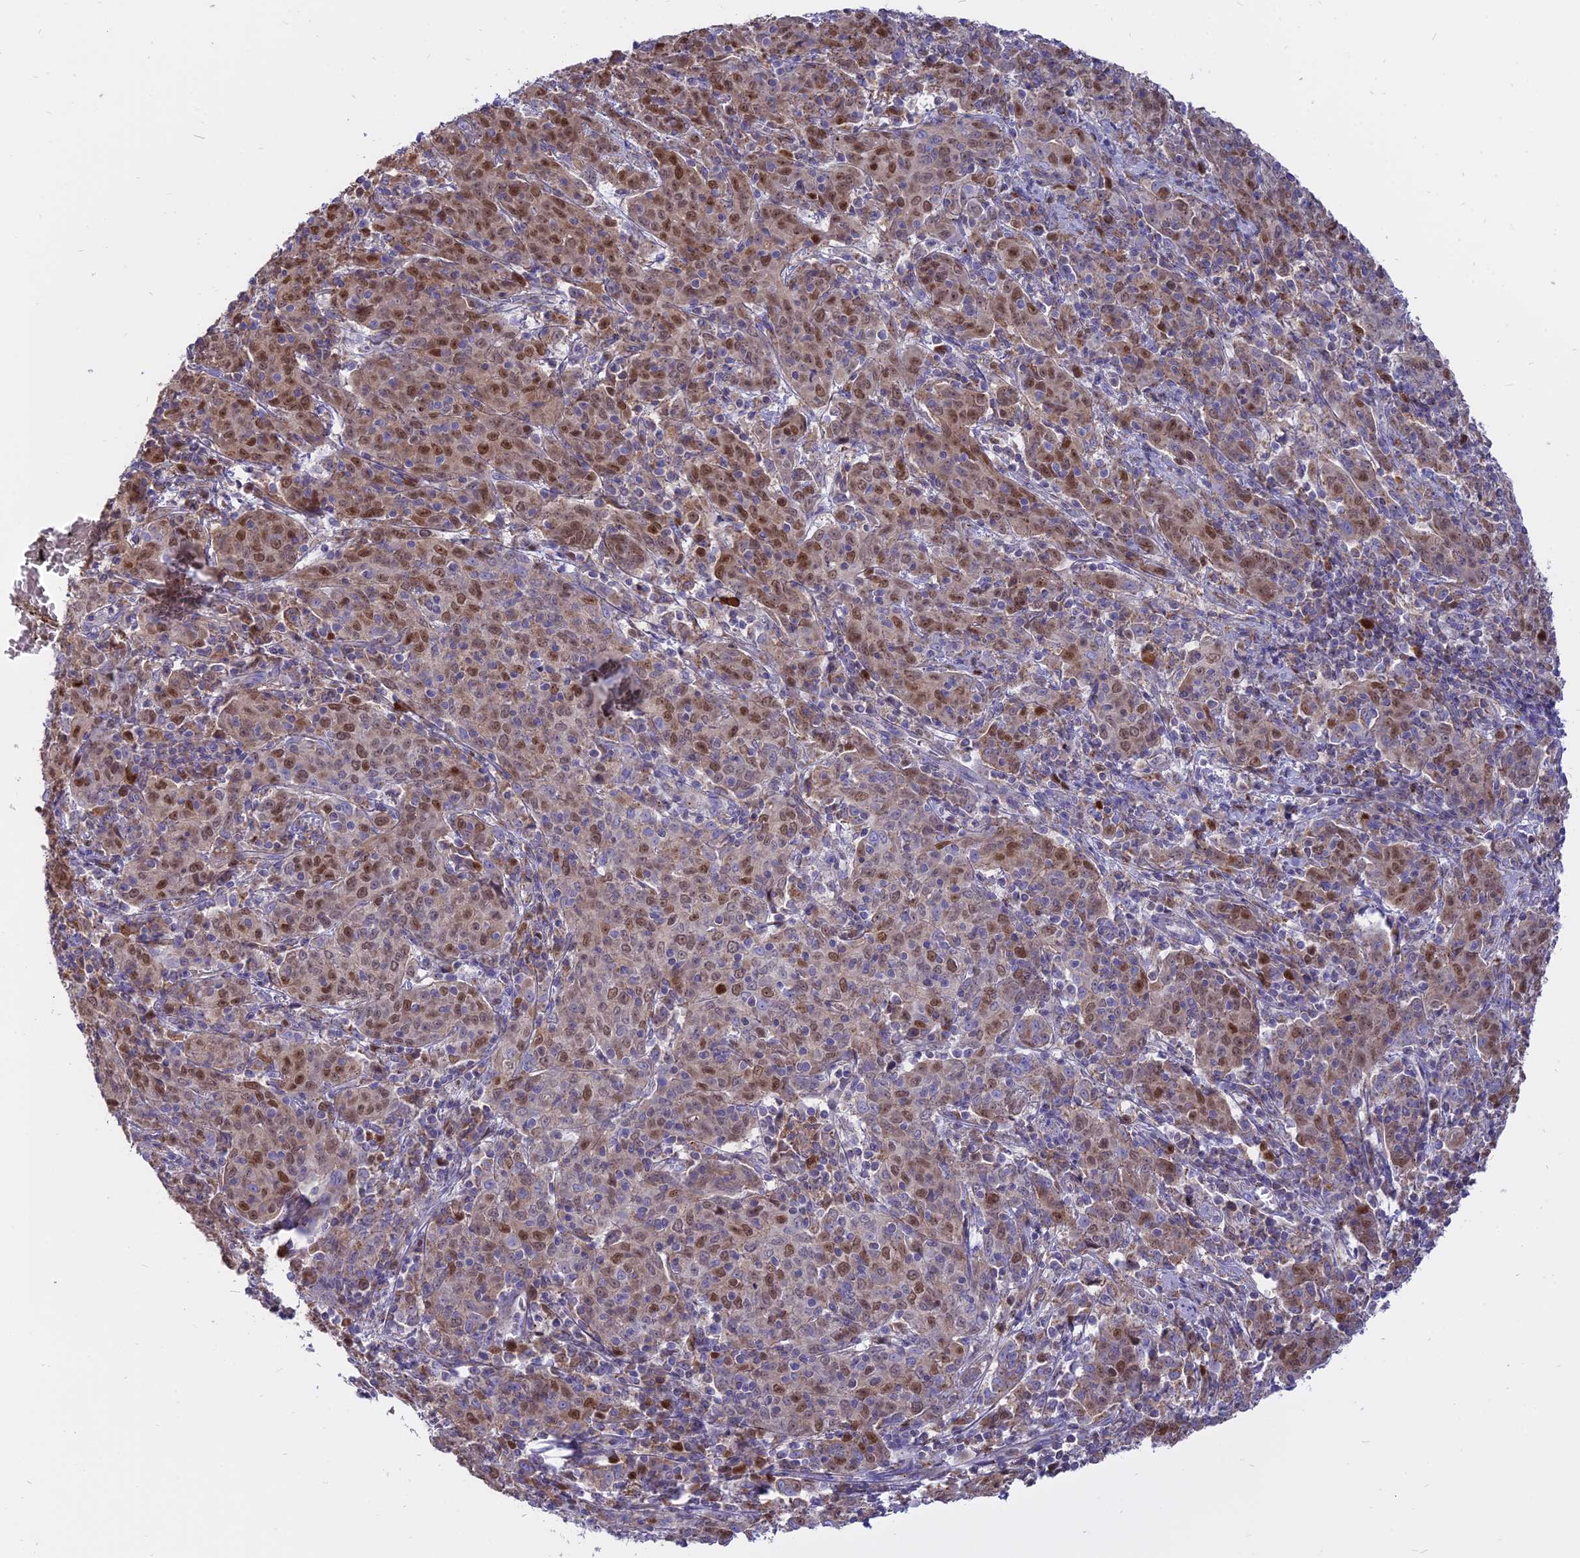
{"staining": {"intensity": "moderate", "quantity": "25%-75%", "location": "cytoplasmic/membranous,nuclear"}, "tissue": "cervical cancer", "cell_type": "Tumor cells", "image_type": "cancer", "snomed": [{"axis": "morphology", "description": "Squamous cell carcinoma, NOS"}, {"axis": "topography", "description": "Cervix"}], "caption": "The image demonstrates a brown stain indicating the presence of a protein in the cytoplasmic/membranous and nuclear of tumor cells in cervical squamous cell carcinoma. (IHC, brightfield microscopy, high magnification).", "gene": "CENPV", "patient": {"sex": "female", "age": 67}}